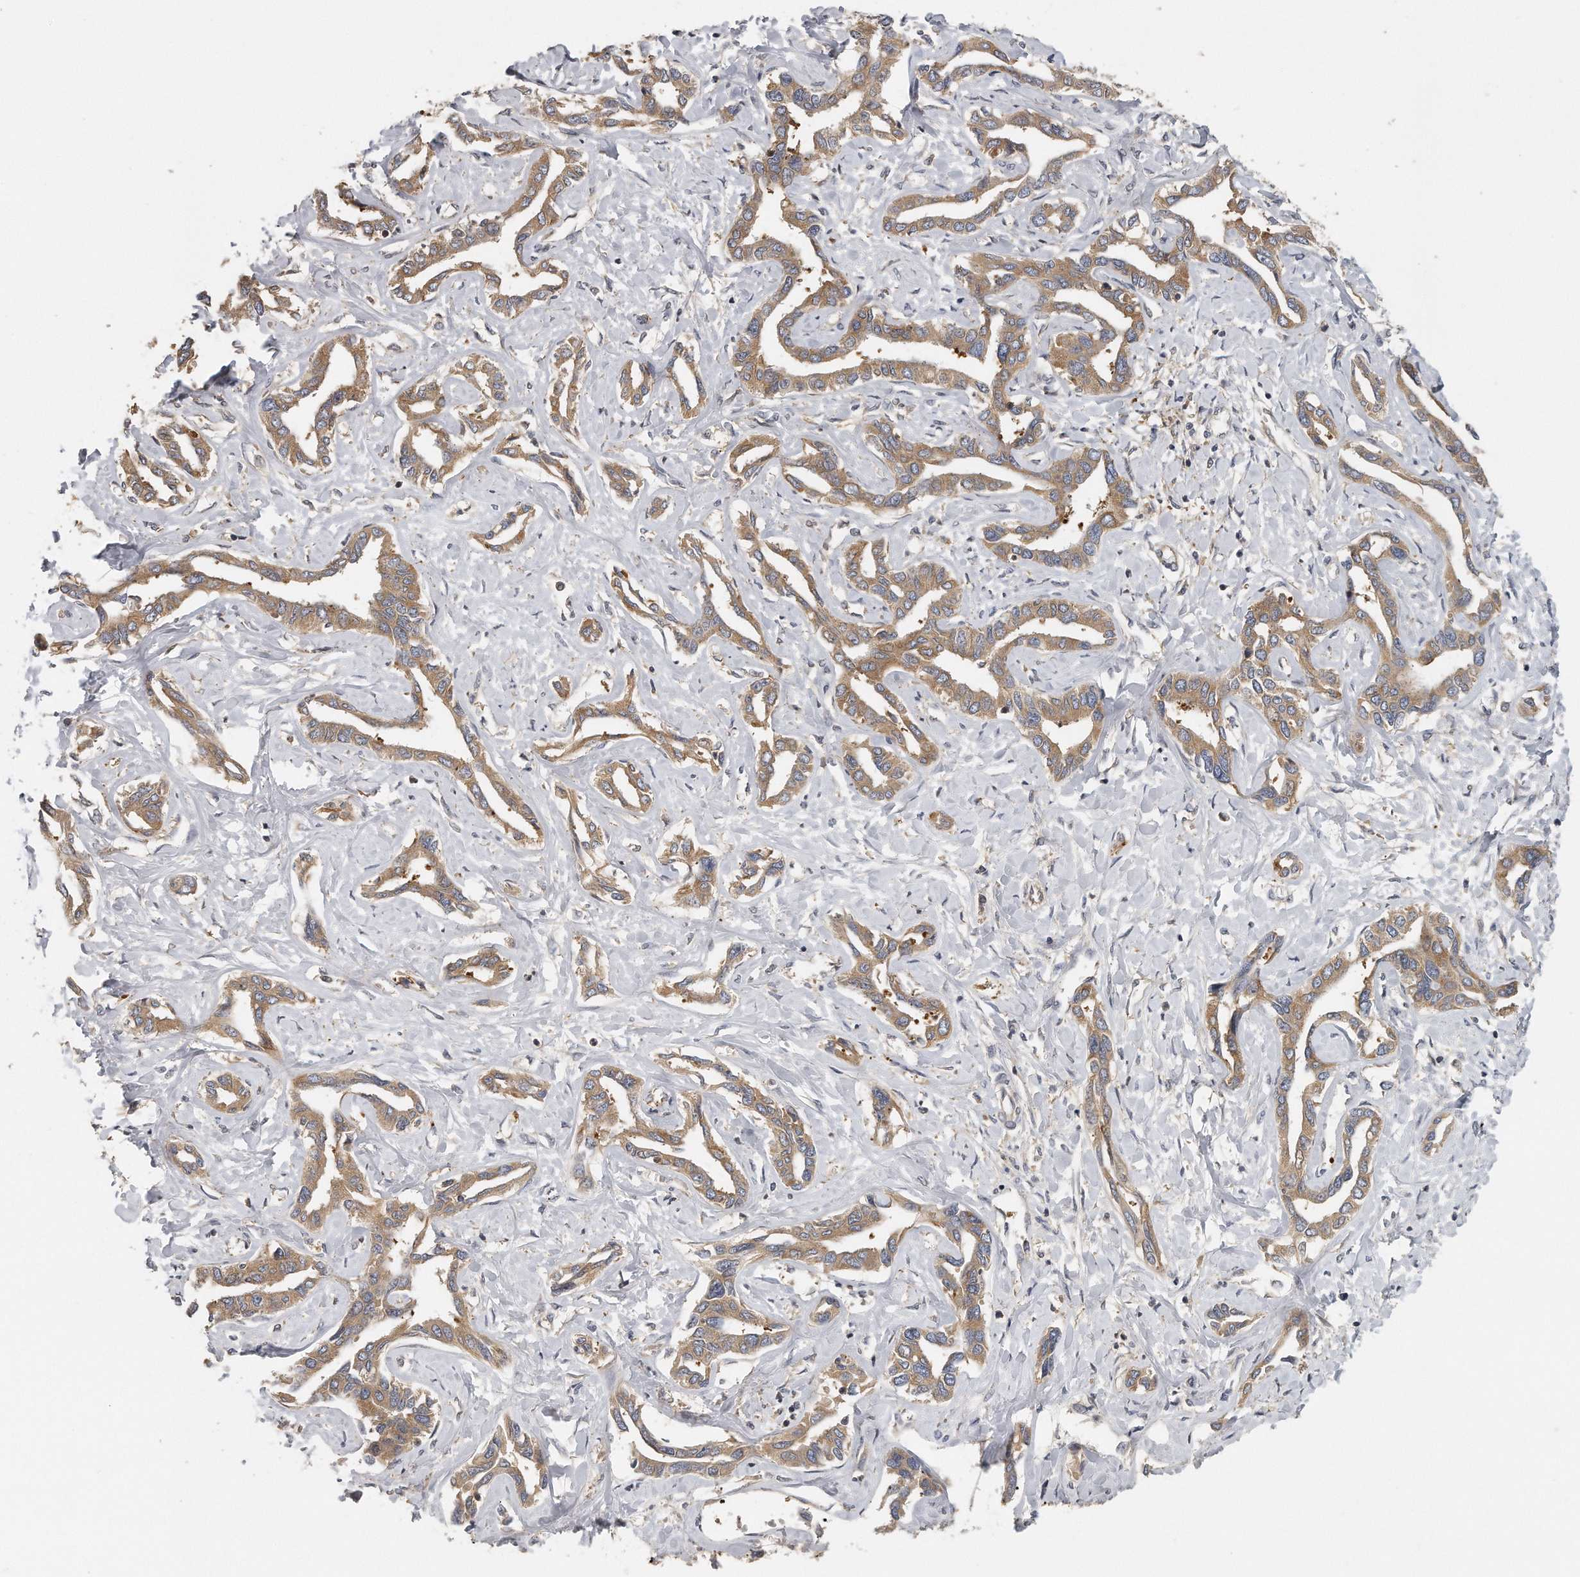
{"staining": {"intensity": "moderate", "quantity": ">75%", "location": "cytoplasmic/membranous"}, "tissue": "liver cancer", "cell_type": "Tumor cells", "image_type": "cancer", "snomed": [{"axis": "morphology", "description": "Cholangiocarcinoma"}, {"axis": "topography", "description": "Liver"}], "caption": "Immunohistochemical staining of liver cholangiocarcinoma displays medium levels of moderate cytoplasmic/membranous expression in approximately >75% of tumor cells.", "gene": "EIF3I", "patient": {"sex": "male", "age": 59}}